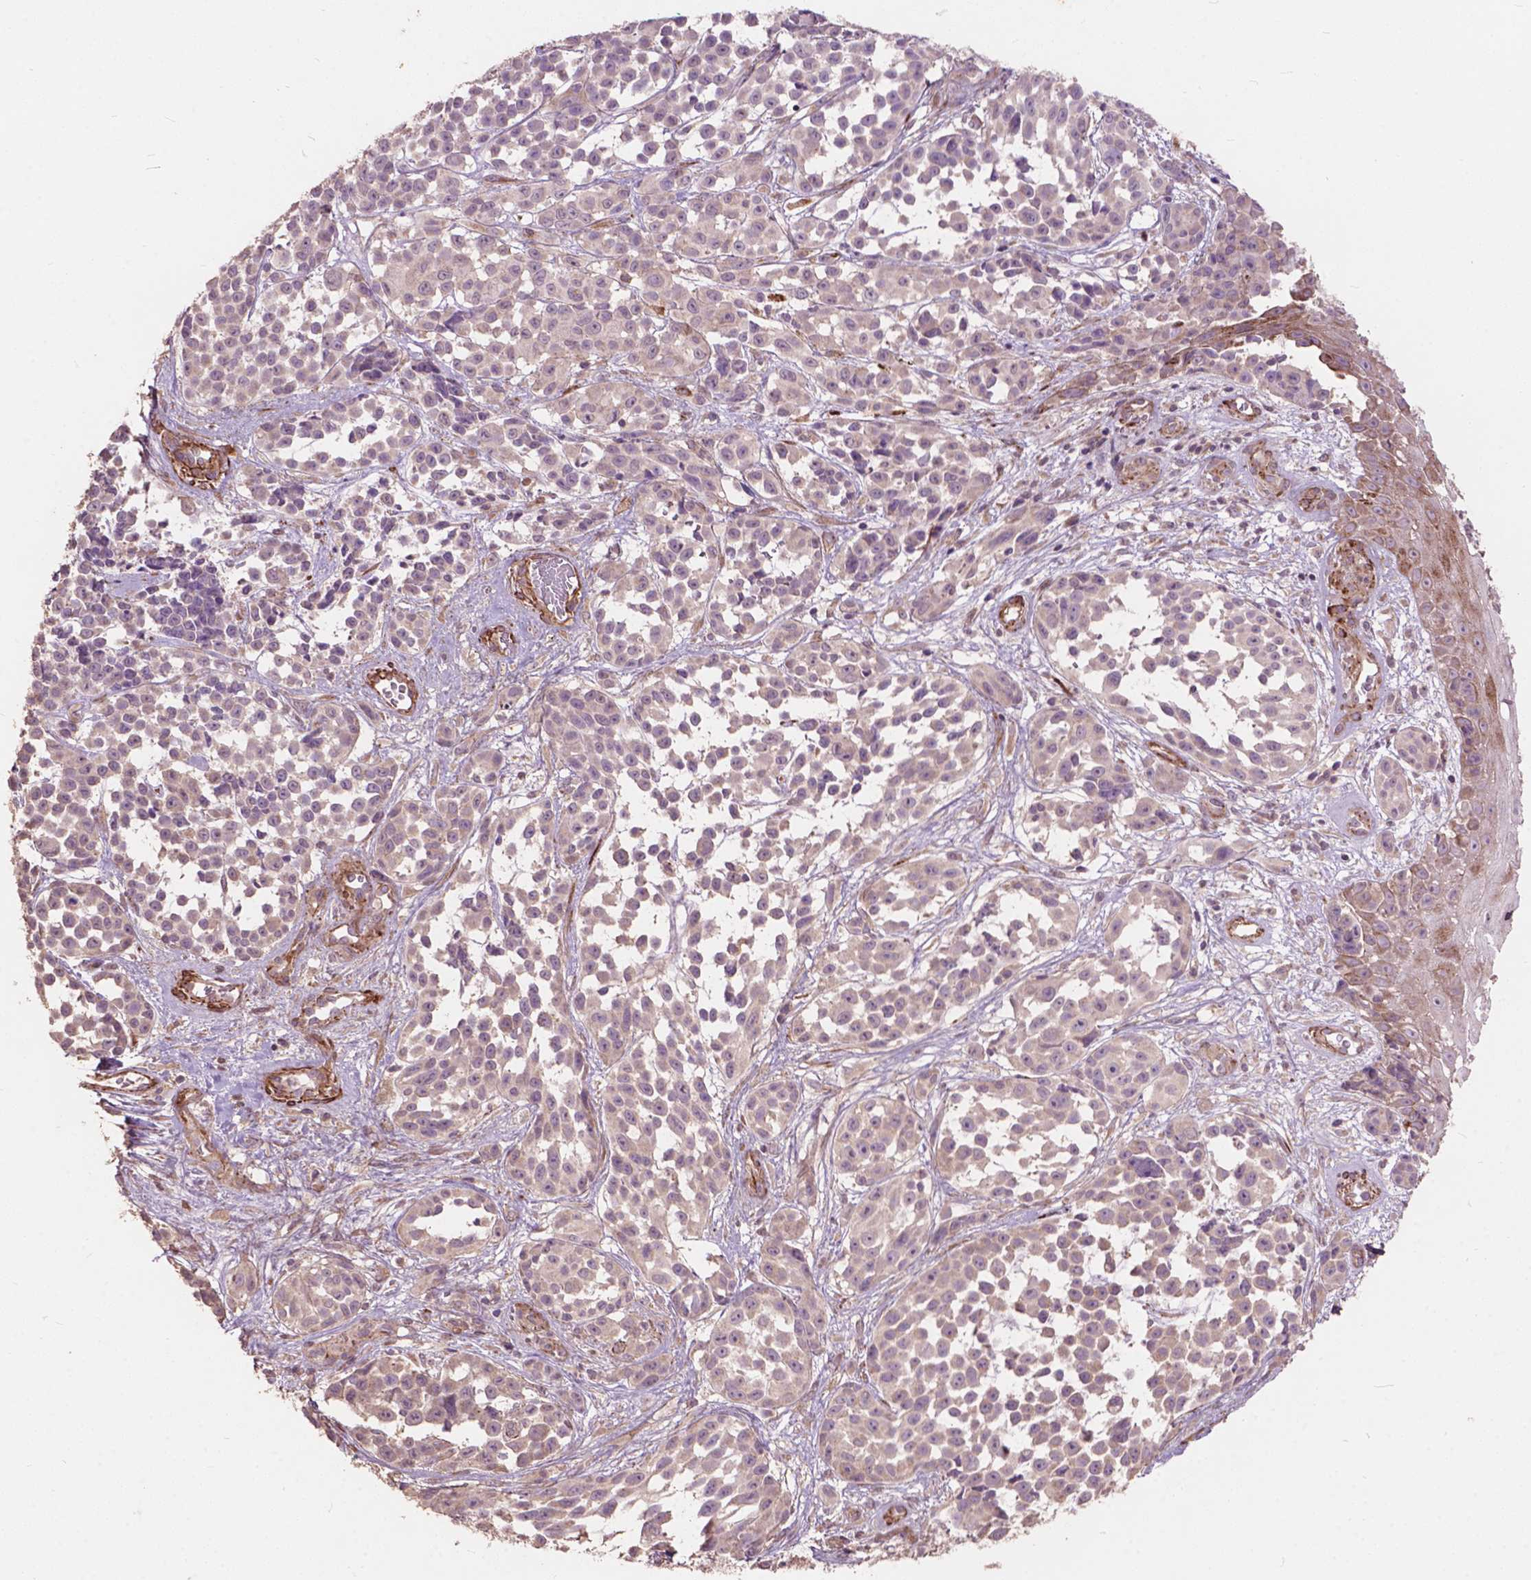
{"staining": {"intensity": "negative", "quantity": "none", "location": "none"}, "tissue": "melanoma", "cell_type": "Tumor cells", "image_type": "cancer", "snomed": [{"axis": "morphology", "description": "Malignant melanoma, NOS"}, {"axis": "topography", "description": "Skin"}], "caption": "IHC photomicrograph of human malignant melanoma stained for a protein (brown), which reveals no positivity in tumor cells.", "gene": "FNIP1", "patient": {"sex": "female", "age": 88}}